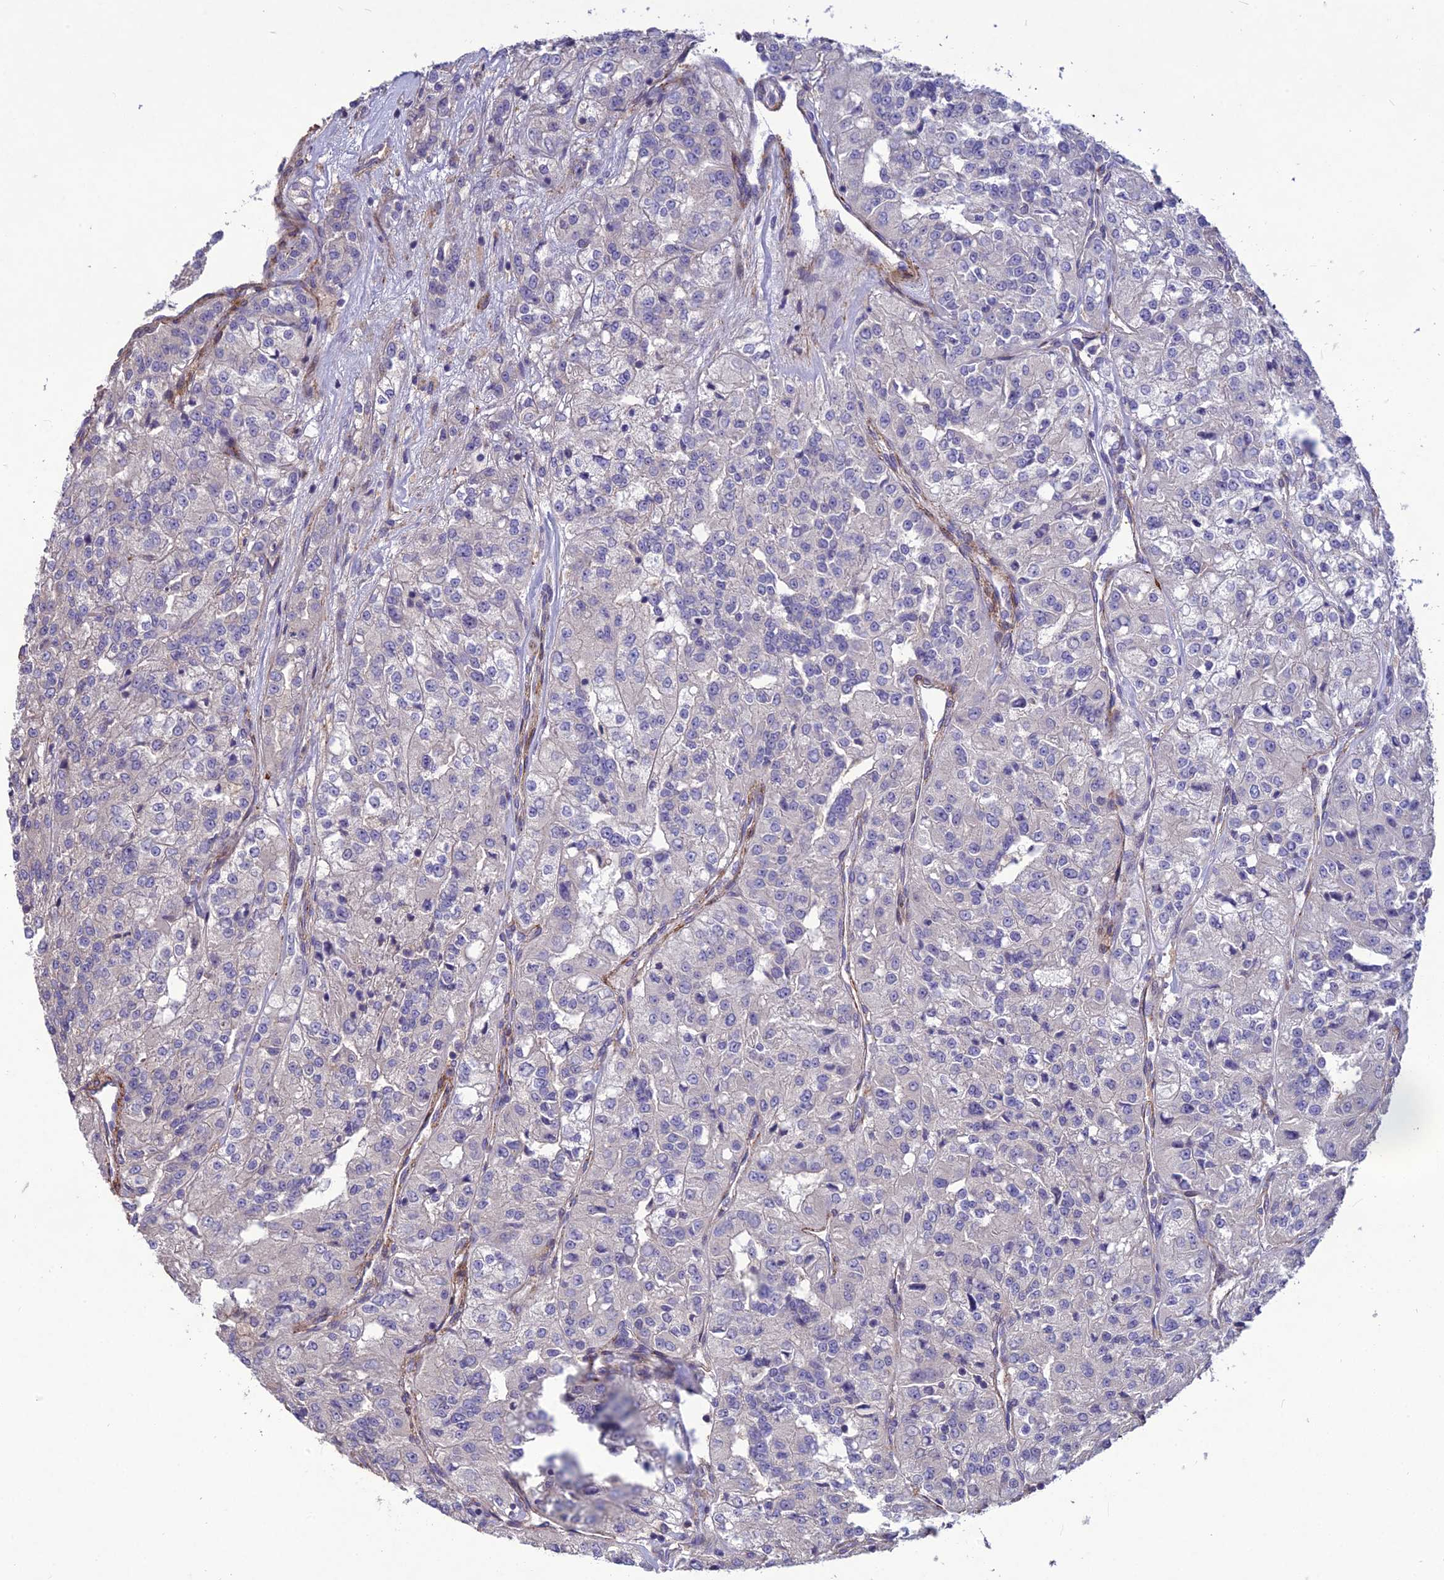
{"staining": {"intensity": "negative", "quantity": "none", "location": "none"}, "tissue": "renal cancer", "cell_type": "Tumor cells", "image_type": "cancer", "snomed": [{"axis": "morphology", "description": "Adenocarcinoma, NOS"}, {"axis": "topography", "description": "Kidney"}], "caption": "Immunohistochemistry micrograph of neoplastic tissue: renal cancer (adenocarcinoma) stained with DAB displays no significant protein expression in tumor cells.", "gene": "CLUH", "patient": {"sex": "female", "age": 63}}